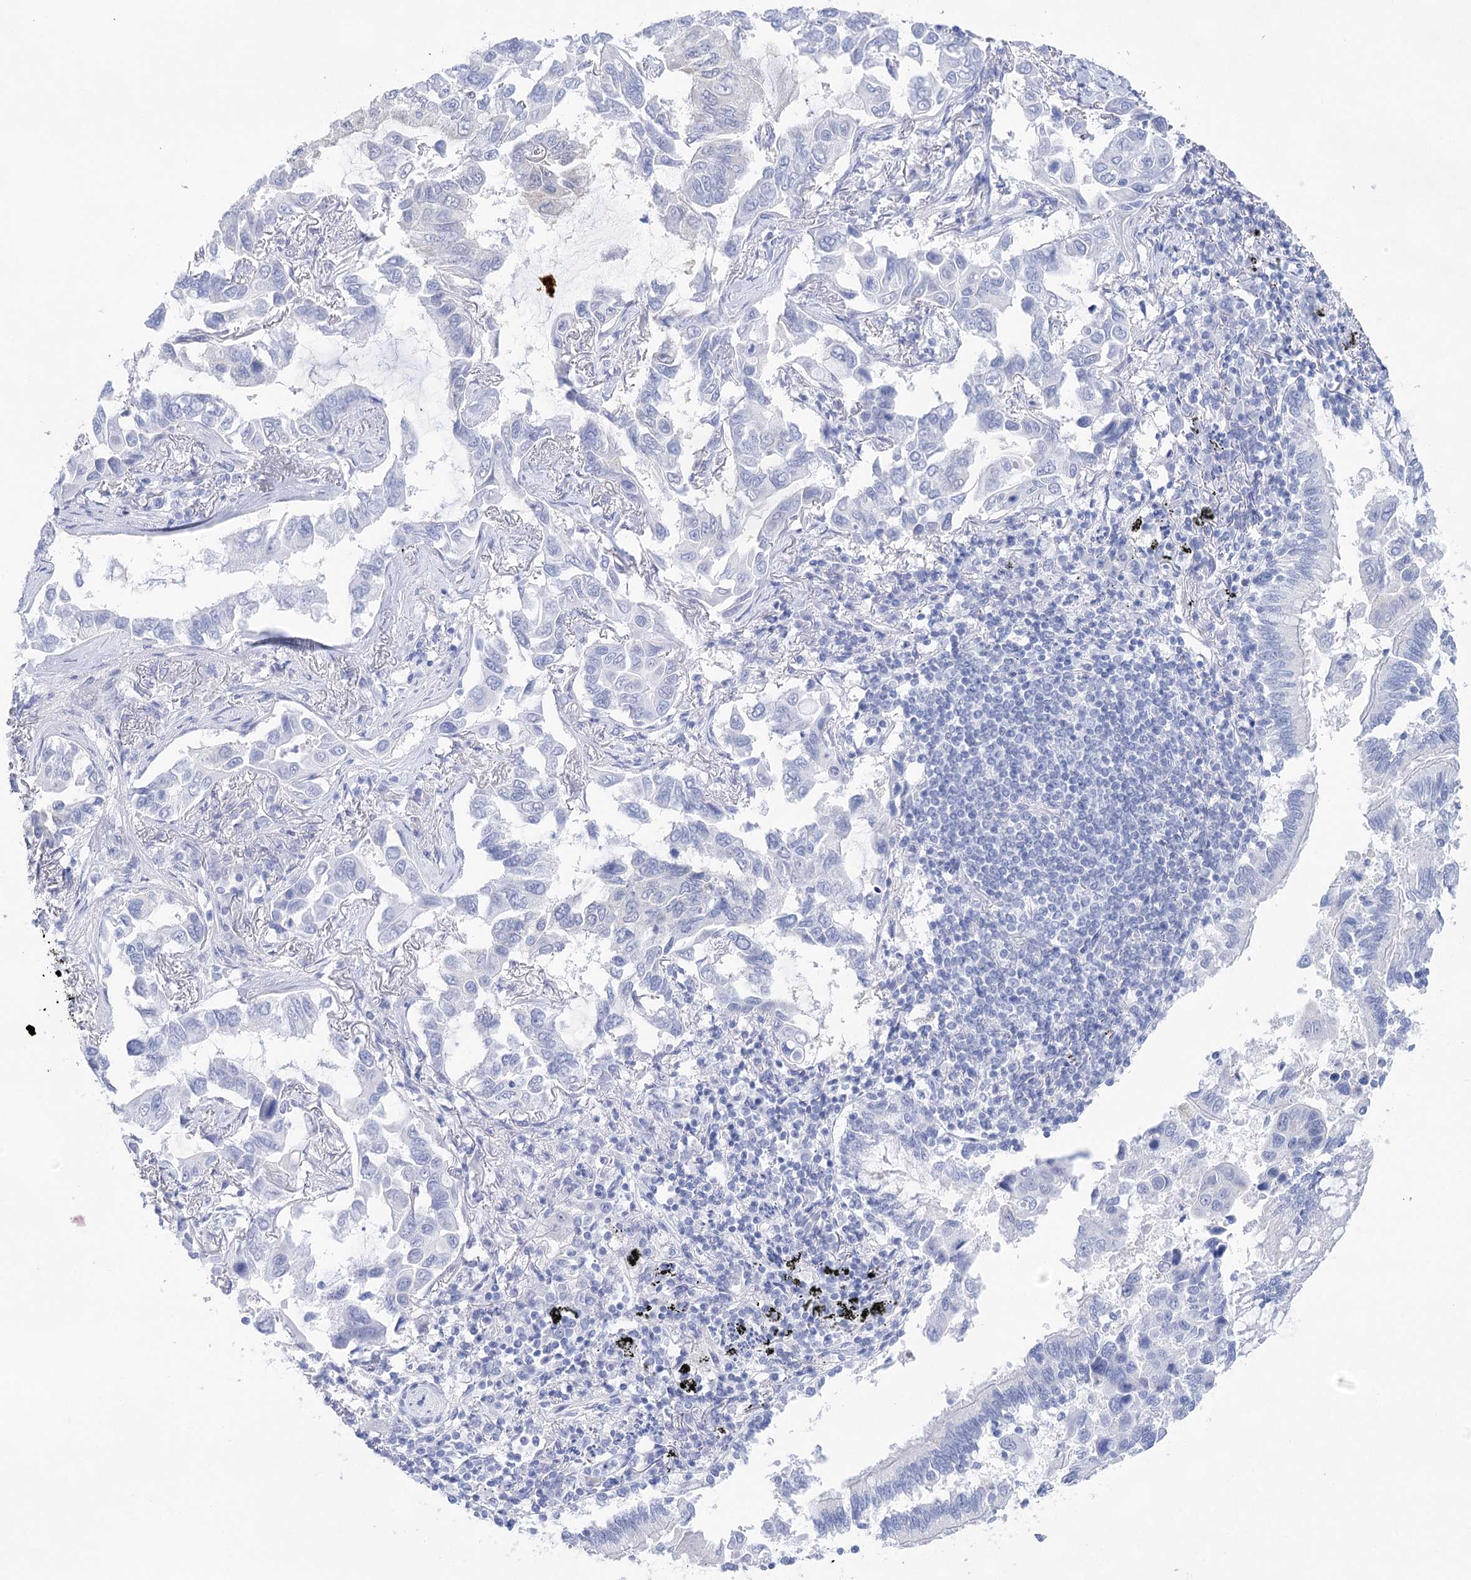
{"staining": {"intensity": "negative", "quantity": "none", "location": "none"}, "tissue": "lung cancer", "cell_type": "Tumor cells", "image_type": "cancer", "snomed": [{"axis": "morphology", "description": "Adenocarcinoma, NOS"}, {"axis": "topography", "description": "Lung"}], "caption": "Tumor cells show no significant positivity in lung adenocarcinoma.", "gene": "LALBA", "patient": {"sex": "male", "age": 64}}